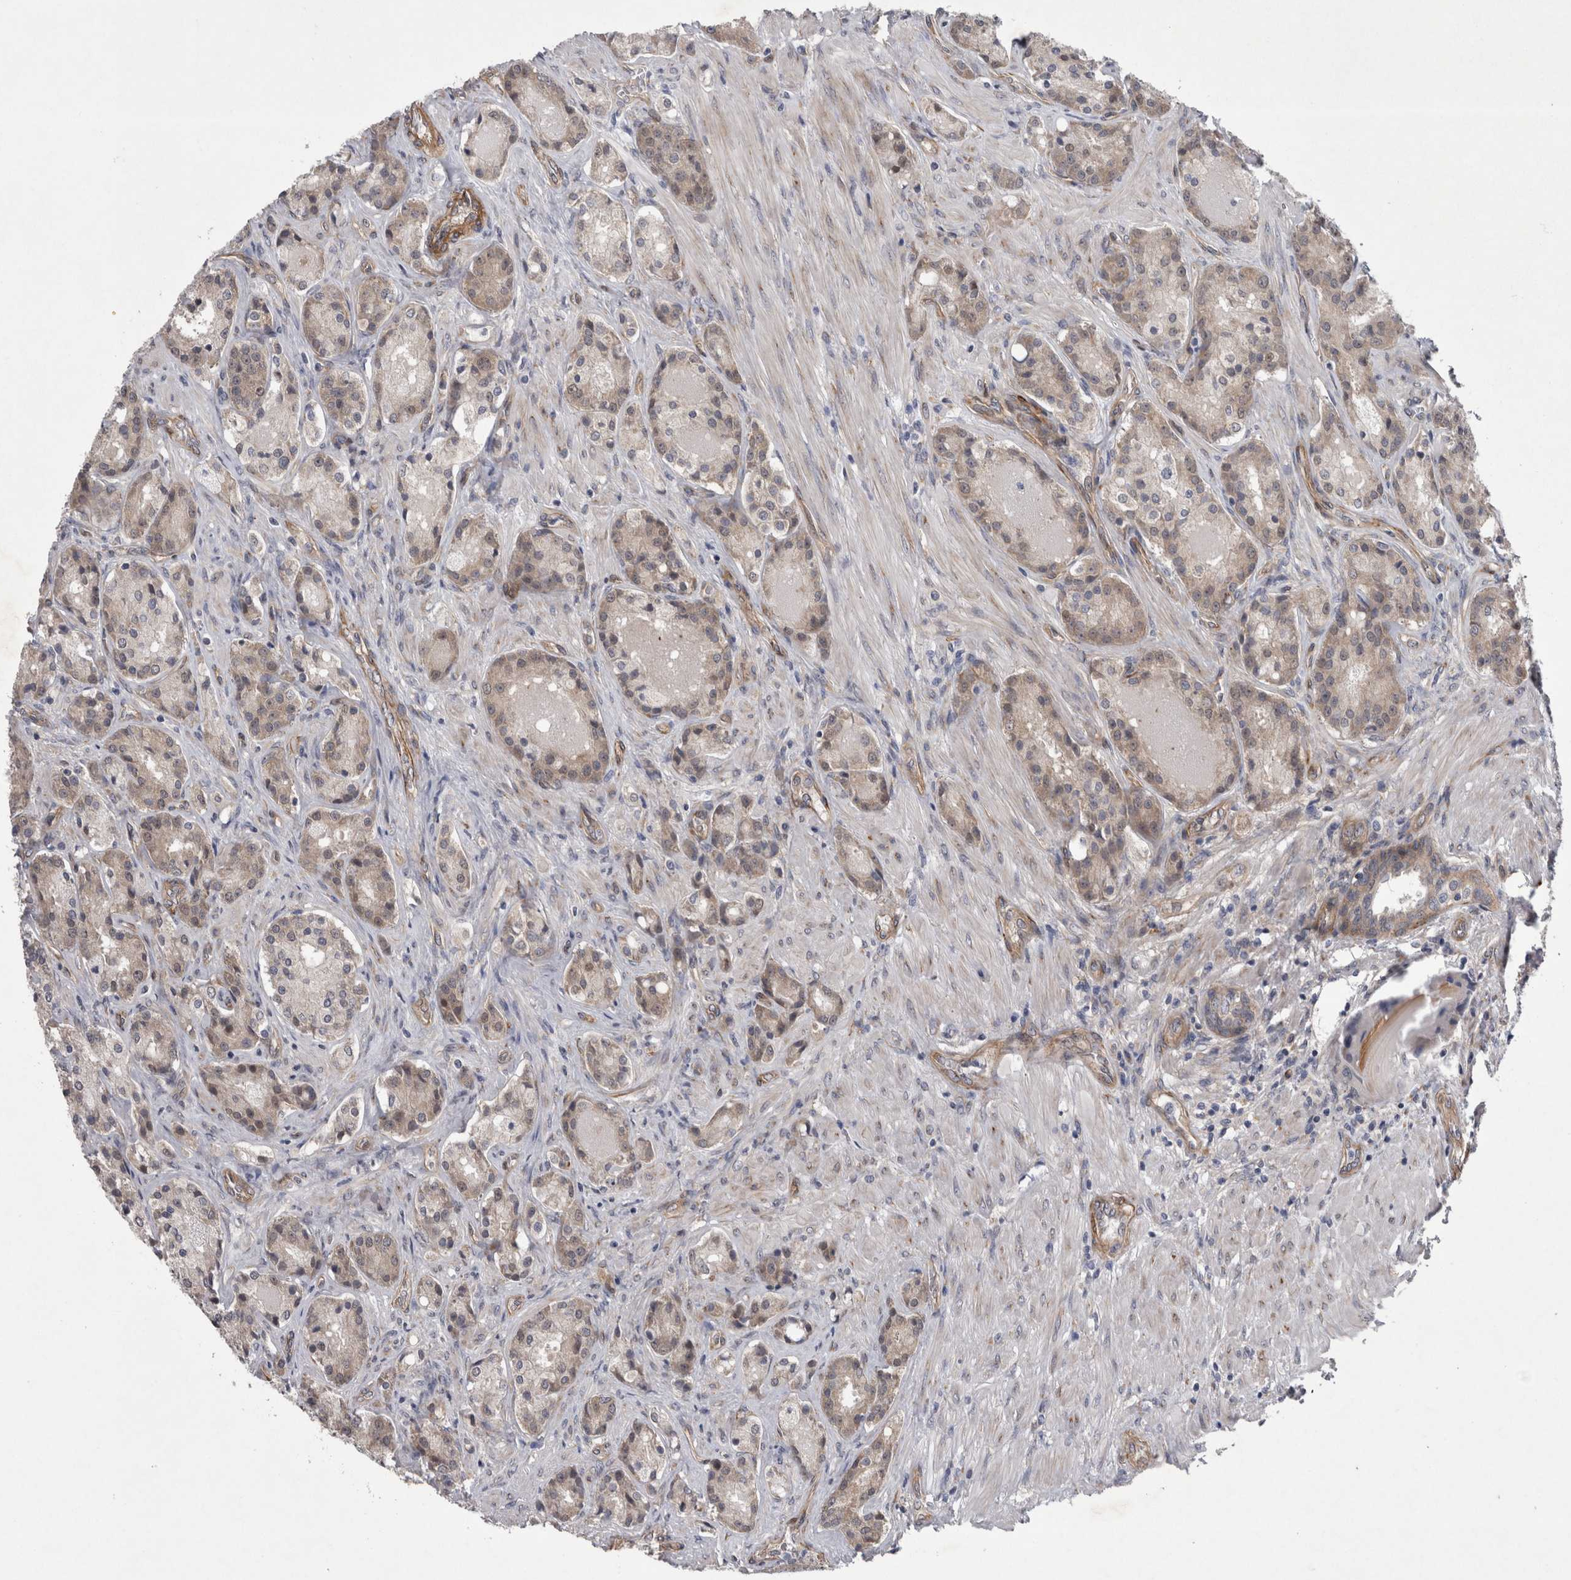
{"staining": {"intensity": "weak", "quantity": "25%-75%", "location": "cytoplasmic/membranous"}, "tissue": "prostate cancer", "cell_type": "Tumor cells", "image_type": "cancer", "snomed": [{"axis": "morphology", "description": "Adenocarcinoma, High grade"}, {"axis": "topography", "description": "Prostate"}], "caption": "The micrograph reveals a brown stain indicating the presence of a protein in the cytoplasmic/membranous of tumor cells in prostate adenocarcinoma (high-grade). (brown staining indicates protein expression, while blue staining denotes nuclei).", "gene": "DDX6", "patient": {"sex": "male", "age": 60}}